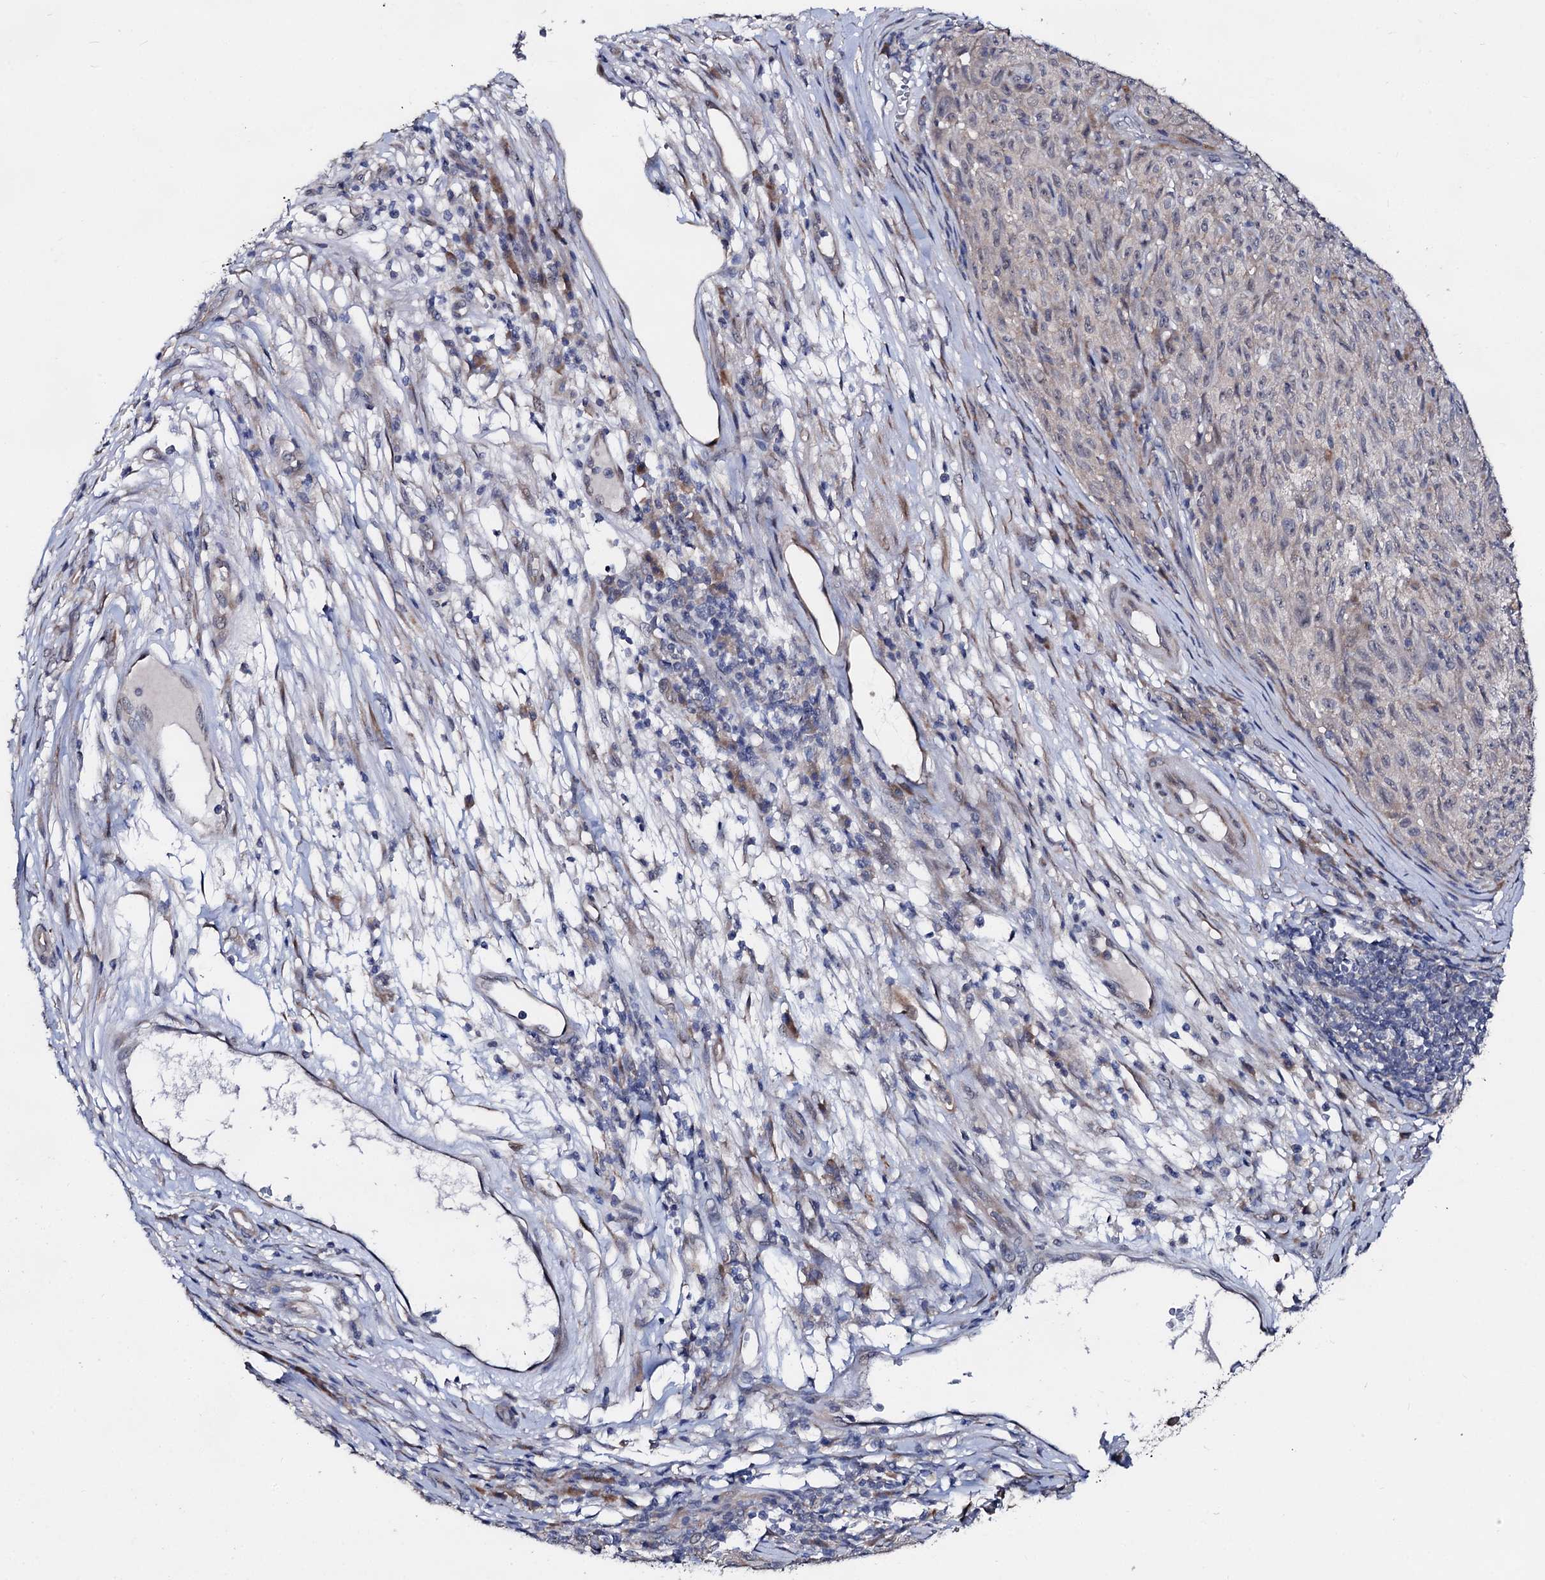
{"staining": {"intensity": "negative", "quantity": "none", "location": "none"}, "tissue": "melanoma", "cell_type": "Tumor cells", "image_type": "cancer", "snomed": [{"axis": "morphology", "description": "Malignant melanoma, NOS"}, {"axis": "topography", "description": "Skin"}], "caption": "DAB (3,3'-diaminobenzidine) immunohistochemical staining of human melanoma demonstrates no significant expression in tumor cells.", "gene": "CAPRIN2", "patient": {"sex": "female", "age": 82}}